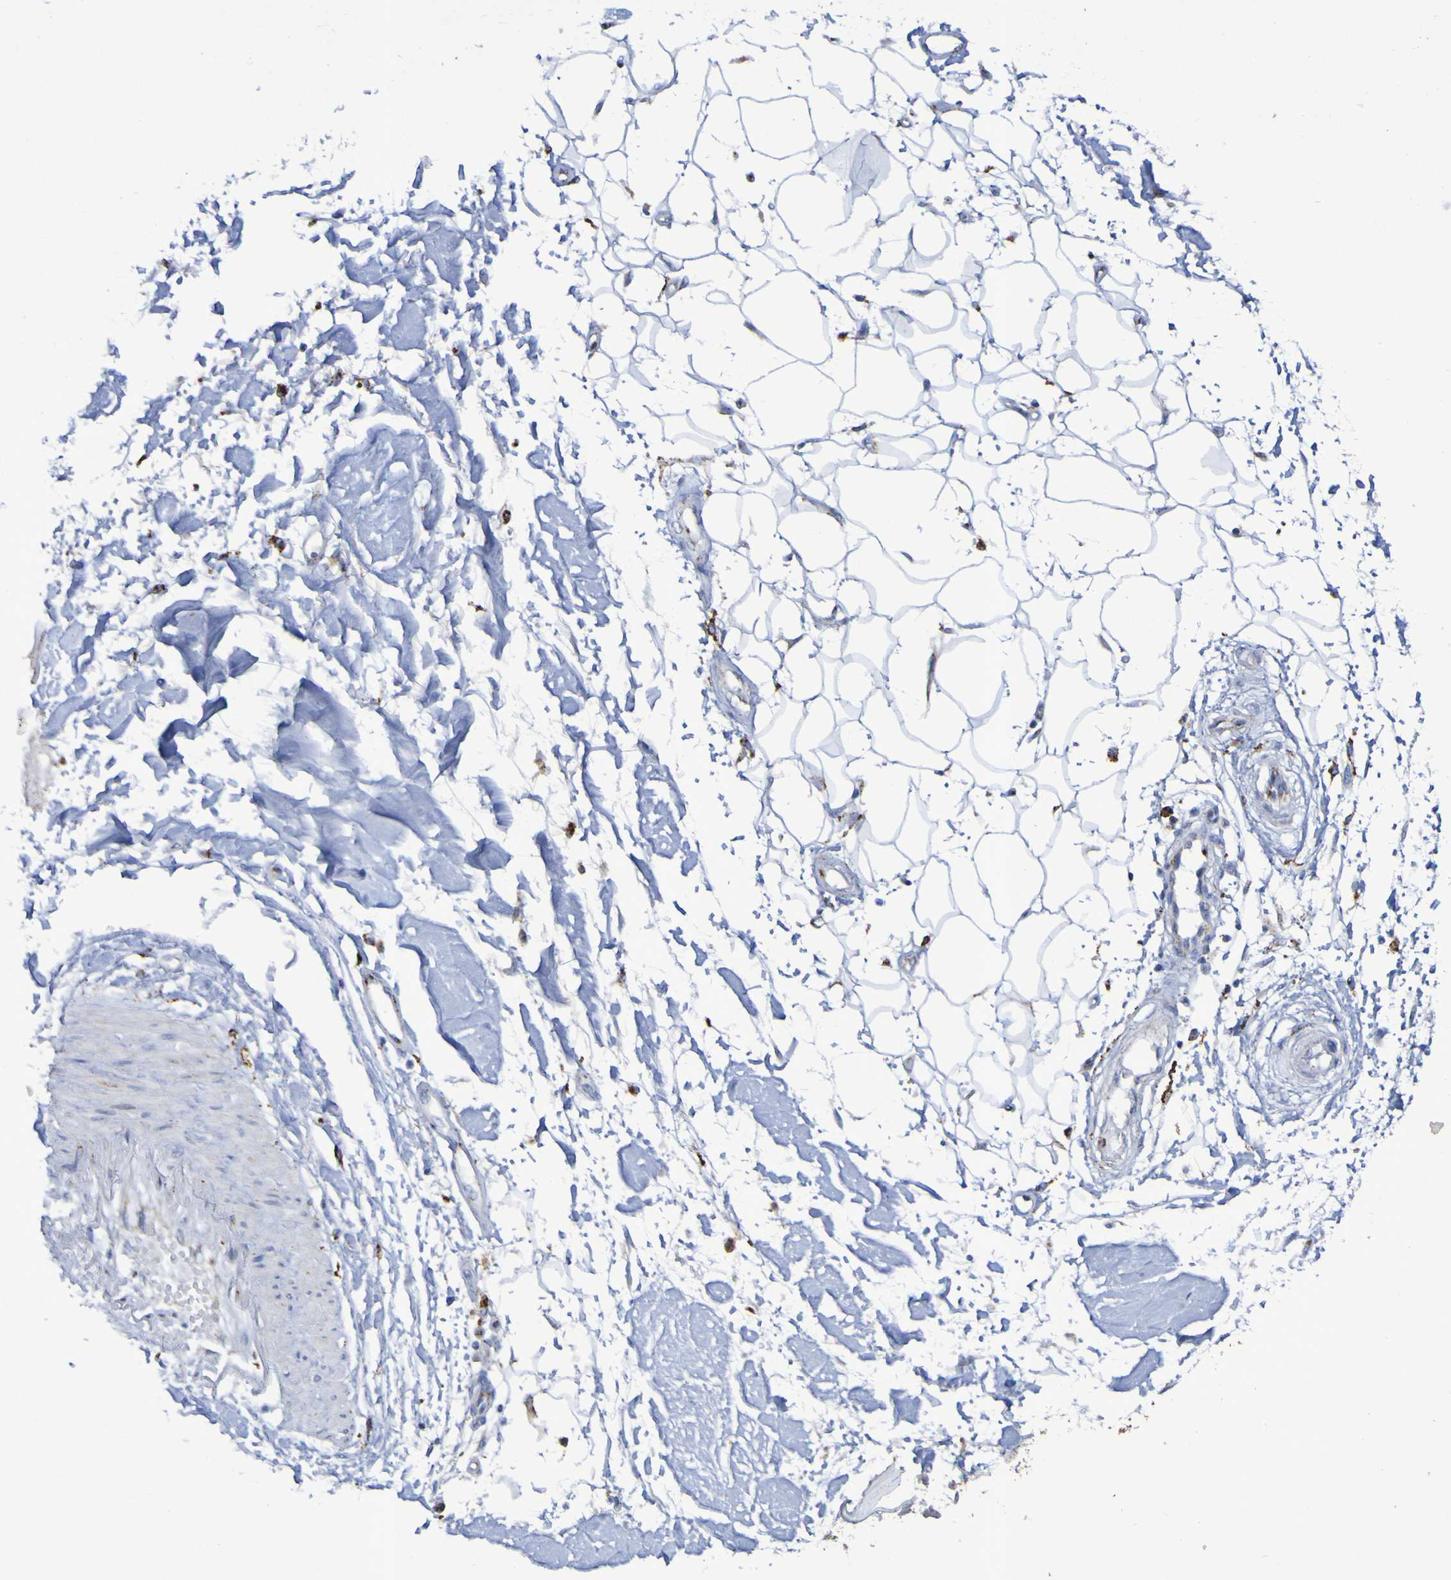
{"staining": {"intensity": "negative", "quantity": "none", "location": "none"}, "tissue": "adipose tissue", "cell_type": "Adipocytes", "image_type": "normal", "snomed": [{"axis": "morphology", "description": "Squamous cell carcinoma, NOS"}, {"axis": "topography", "description": "Skin"}], "caption": "Adipose tissue stained for a protein using immunohistochemistry (IHC) exhibits no staining adipocytes.", "gene": "TPH1", "patient": {"sex": "male", "age": 83}}